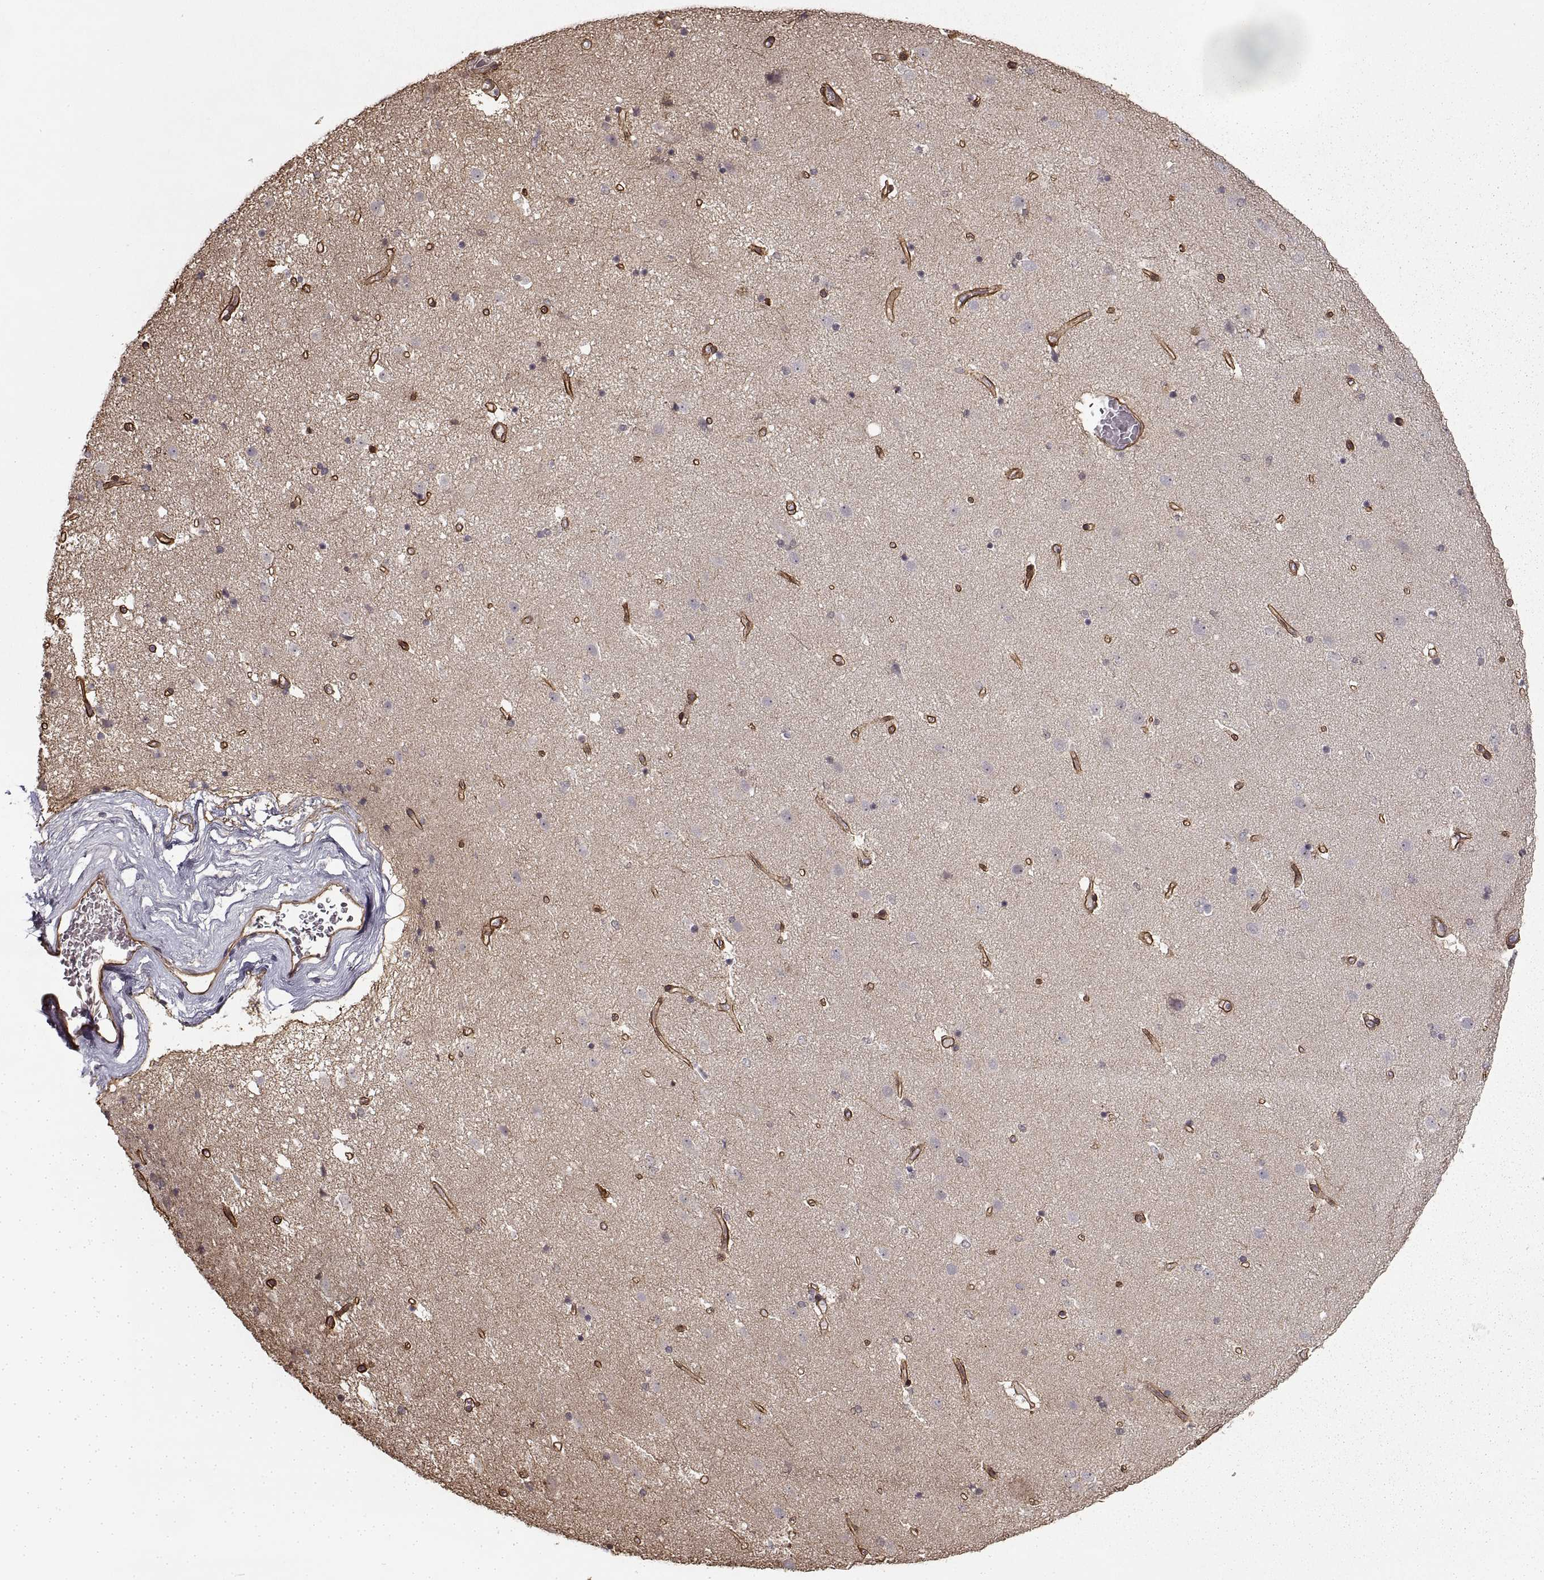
{"staining": {"intensity": "negative", "quantity": "none", "location": "none"}, "tissue": "caudate", "cell_type": "Glial cells", "image_type": "normal", "snomed": [{"axis": "morphology", "description": "Normal tissue, NOS"}, {"axis": "topography", "description": "Lateral ventricle wall"}], "caption": "Histopathology image shows no protein expression in glial cells of unremarkable caudate. (Stains: DAB (3,3'-diaminobenzidine) IHC with hematoxylin counter stain, Microscopy: brightfield microscopy at high magnification).", "gene": "LAMB2", "patient": {"sex": "female", "age": 71}}